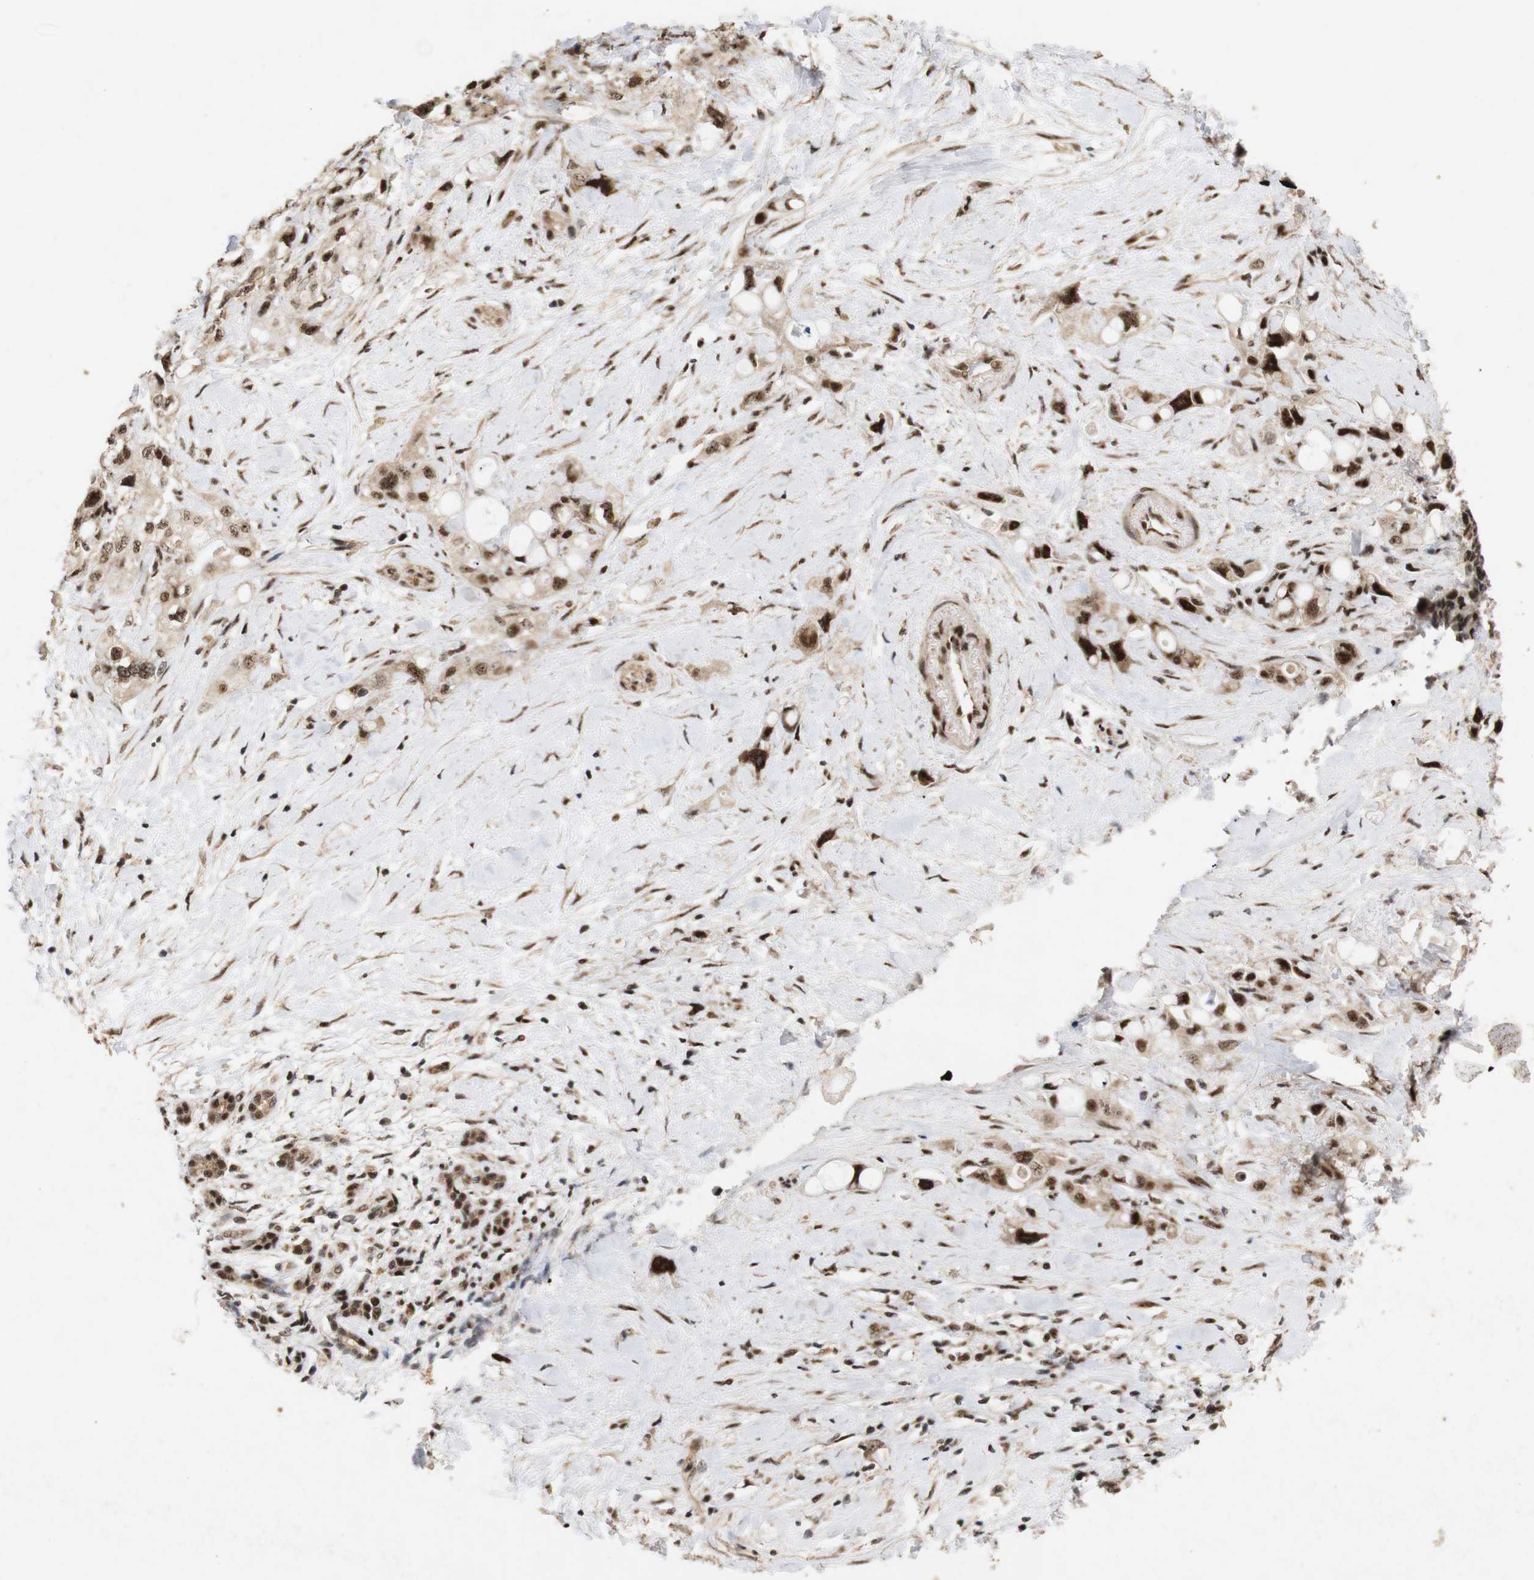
{"staining": {"intensity": "moderate", "quantity": ">75%", "location": "cytoplasmic/membranous,nuclear"}, "tissue": "pancreatic cancer", "cell_type": "Tumor cells", "image_type": "cancer", "snomed": [{"axis": "morphology", "description": "Adenocarcinoma, NOS"}, {"axis": "topography", "description": "Pancreas"}], "caption": "This image exhibits pancreatic adenocarcinoma stained with immunohistochemistry to label a protein in brown. The cytoplasmic/membranous and nuclear of tumor cells show moderate positivity for the protein. Nuclei are counter-stained blue.", "gene": "PYM1", "patient": {"sex": "female", "age": 56}}